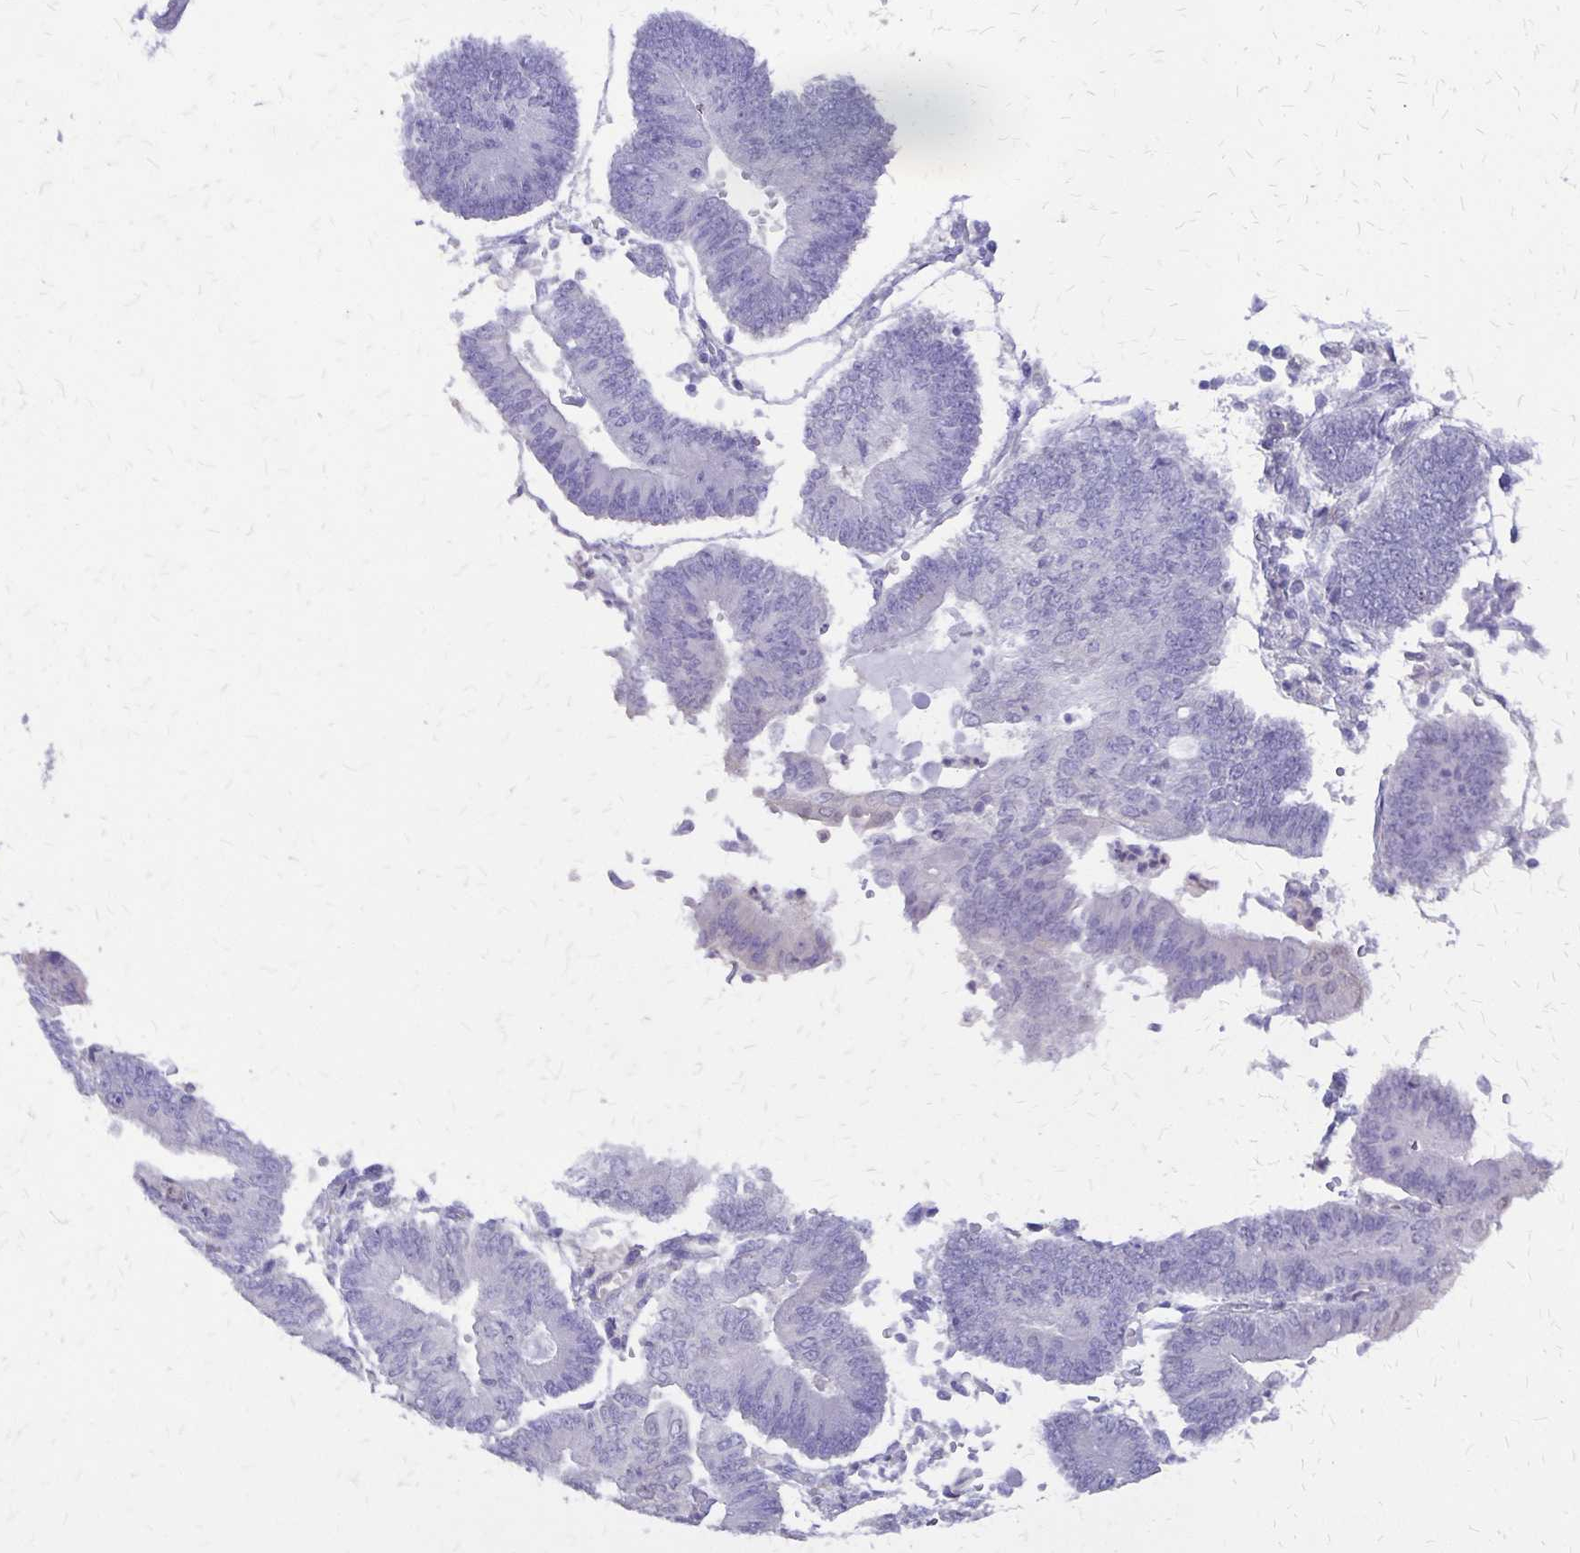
{"staining": {"intensity": "negative", "quantity": "none", "location": "none"}, "tissue": "endometrial cancer", "cell_type": "Tumor cells", "image_type": "cancer", "snomed": [{"axis": "morphology", "description": "Adenocarcinoma, NOS"}, {"axis": "topography", "description": "Endometrium"}], "caption": "IHC micrograph of neoplastic tissue: human adenocarcinoma (endometrial) stained with DAB displays no significant protein staining in tumor cells.", "gene": "SI", "patient": {"sex": "female", "age": 65}}